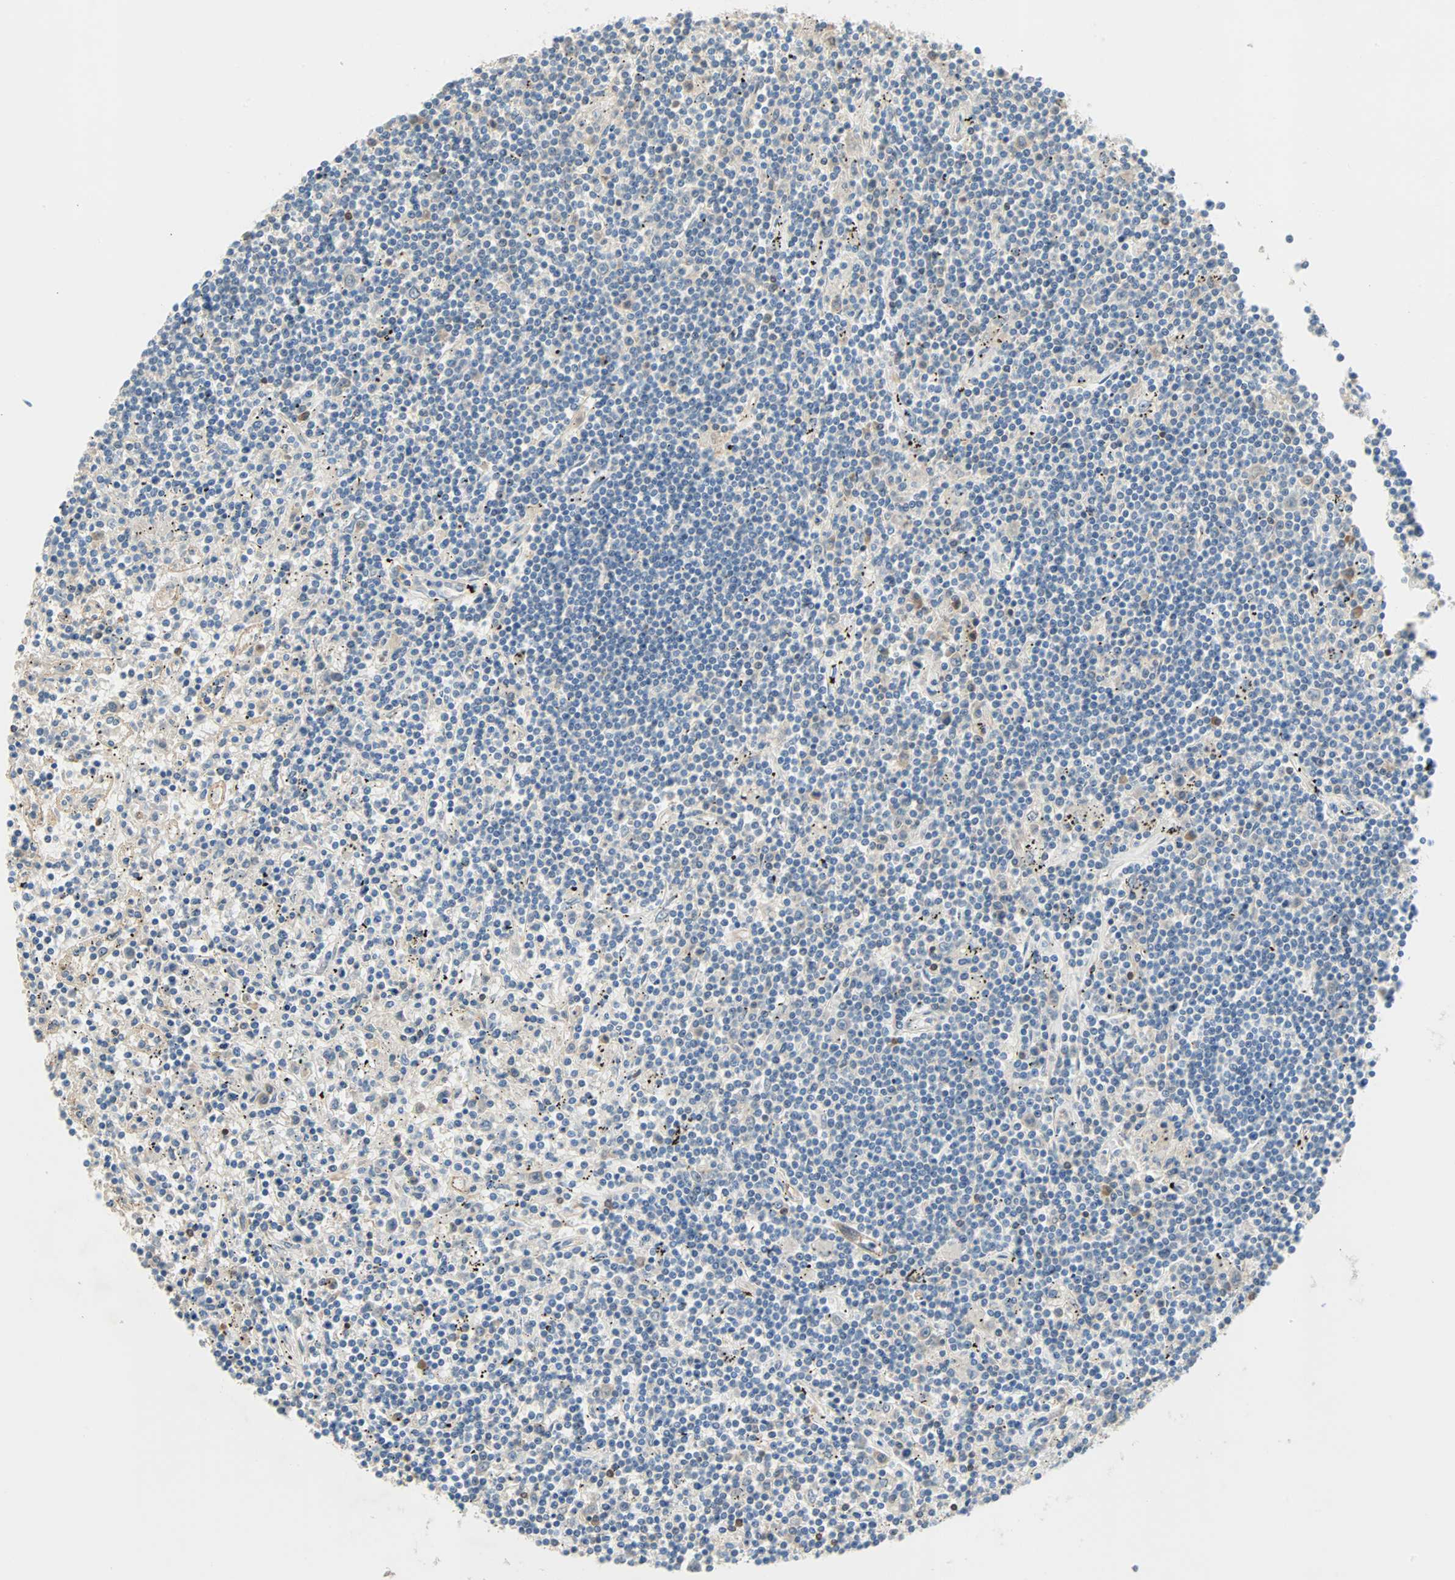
{"staining": {"intensity": "weak", "quantity": "<25%", "location": "cytoplasmic/membranous"}, "tissue": "lymphoma", "cell_type": "Tumor cells", "image_type": "cancer", "snomed": [{"axis": "morphology", "description": "Malignant lymphoma, non-Hodgkin's type, Low grade"}, {"axis": "topography", "description": "Spleen"}], "caption": "Immunohistochemistry (IHC) micrograph of human low-grade malignant lymphoma, non-Hodgkin's type stained for a protein (brown), which demonstrates no expression in tumor cells.", "gene": "TNFRSF12A", "patient": {"sex": "male", "age": 76}}